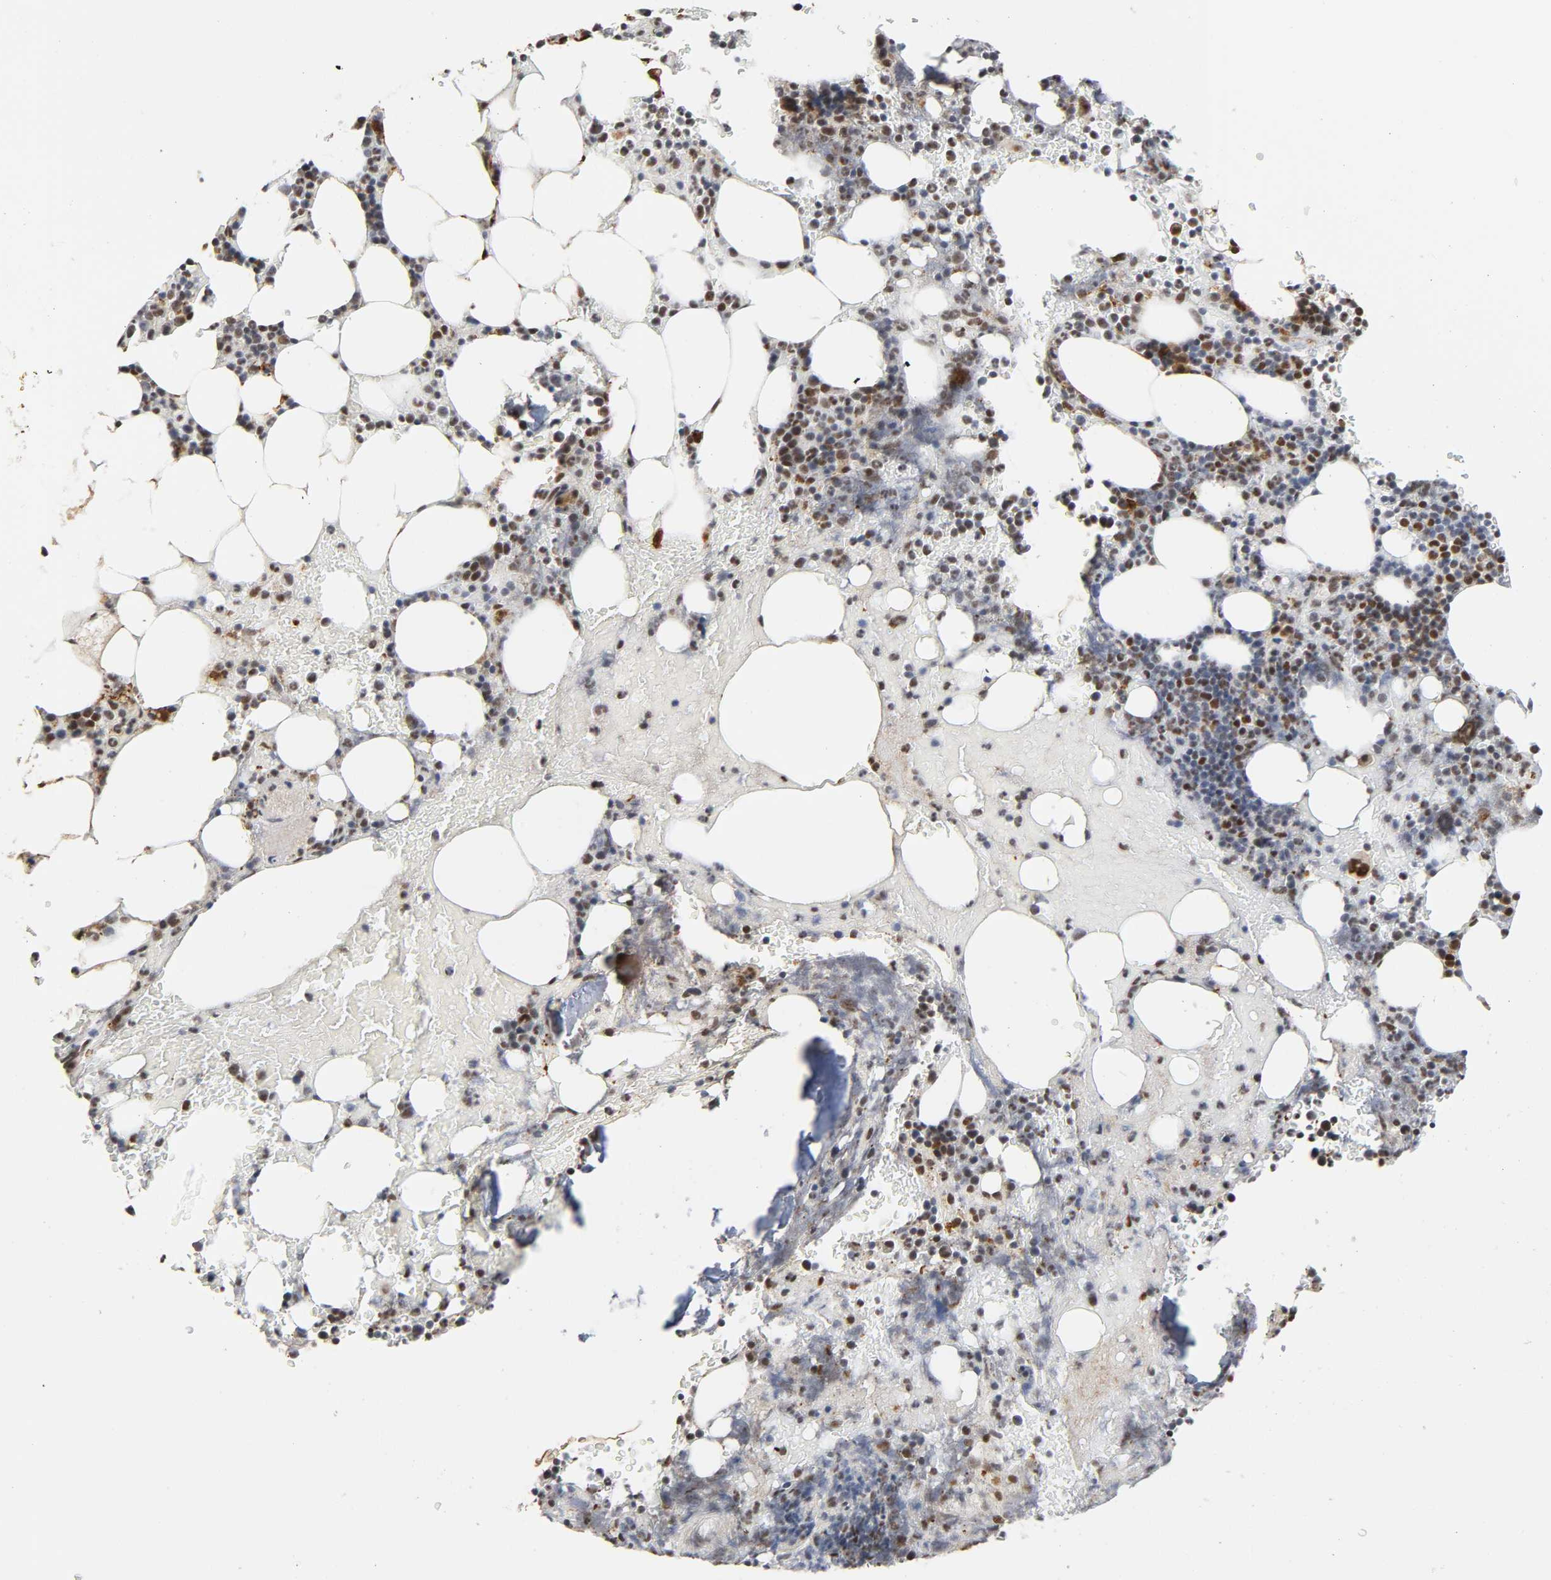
{"staining": {"intensity": "moderate", "quantity": "25%-75%", "location": "nuclear"}, "tissue": "bone marrow", "cell_type": "Hematopoietic cells", "image_type": "normal", "snomed": [{"axis": "morphology", "description": "Normal tissue, NOS"}, {"axis": "topography", "description": "Bone marrow"}], "caption": "Bone marrow stained with immunohistochemistry (IHC) demonstrates moderate nuclear positivity in about 25%-75% of hematopoietic cells. Nuclei are stained in blue.", "gene": "KAT2B", "patient": {"sex": "female", "age": 73}}